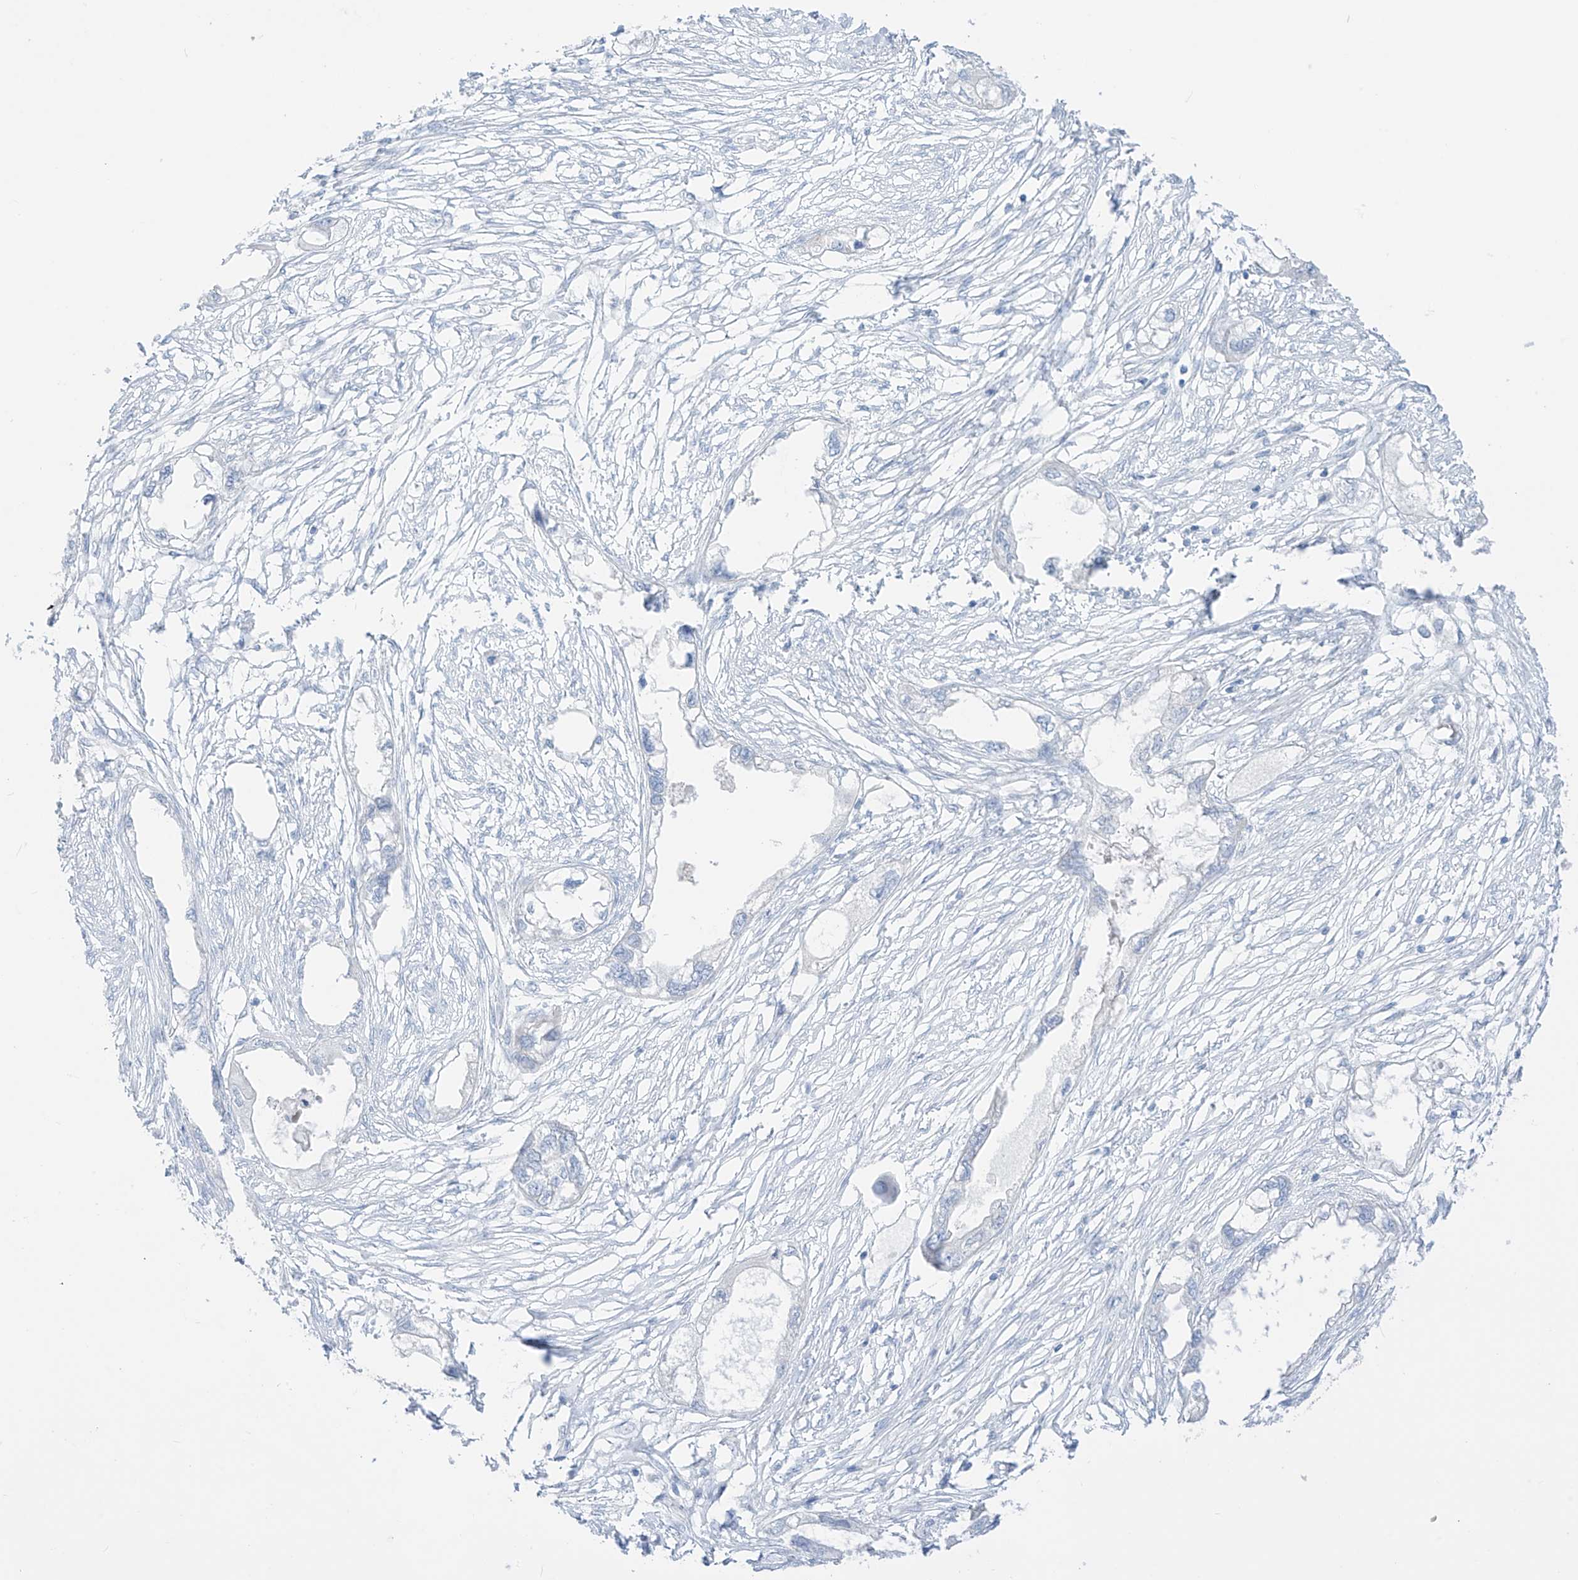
{"staining": {"intensity": "negative", "quantity": "none", "location": "none"}, "tissue": "endometrial cancer", "cell_type": "Tumor cells", "image_type": "cancer", "snomed": [{"axis": "morphology", "description": "Adenocarcinoma, NOS"}, {"axis": "morphology", "description": "Adenocarcinoma, metastatic, NOS"}, {"axis": "topography", "description": "Adipose tissue"}, {"axis": "topography", "description": "Endometrium"}], "caption": "IHC image of human endometrial adenocarcinoma stained for a protein (brown), which demonstrates no expression in tumor cells.", "gene": "ASPRV1", "patient": {"sex": "female", "age": 67}}